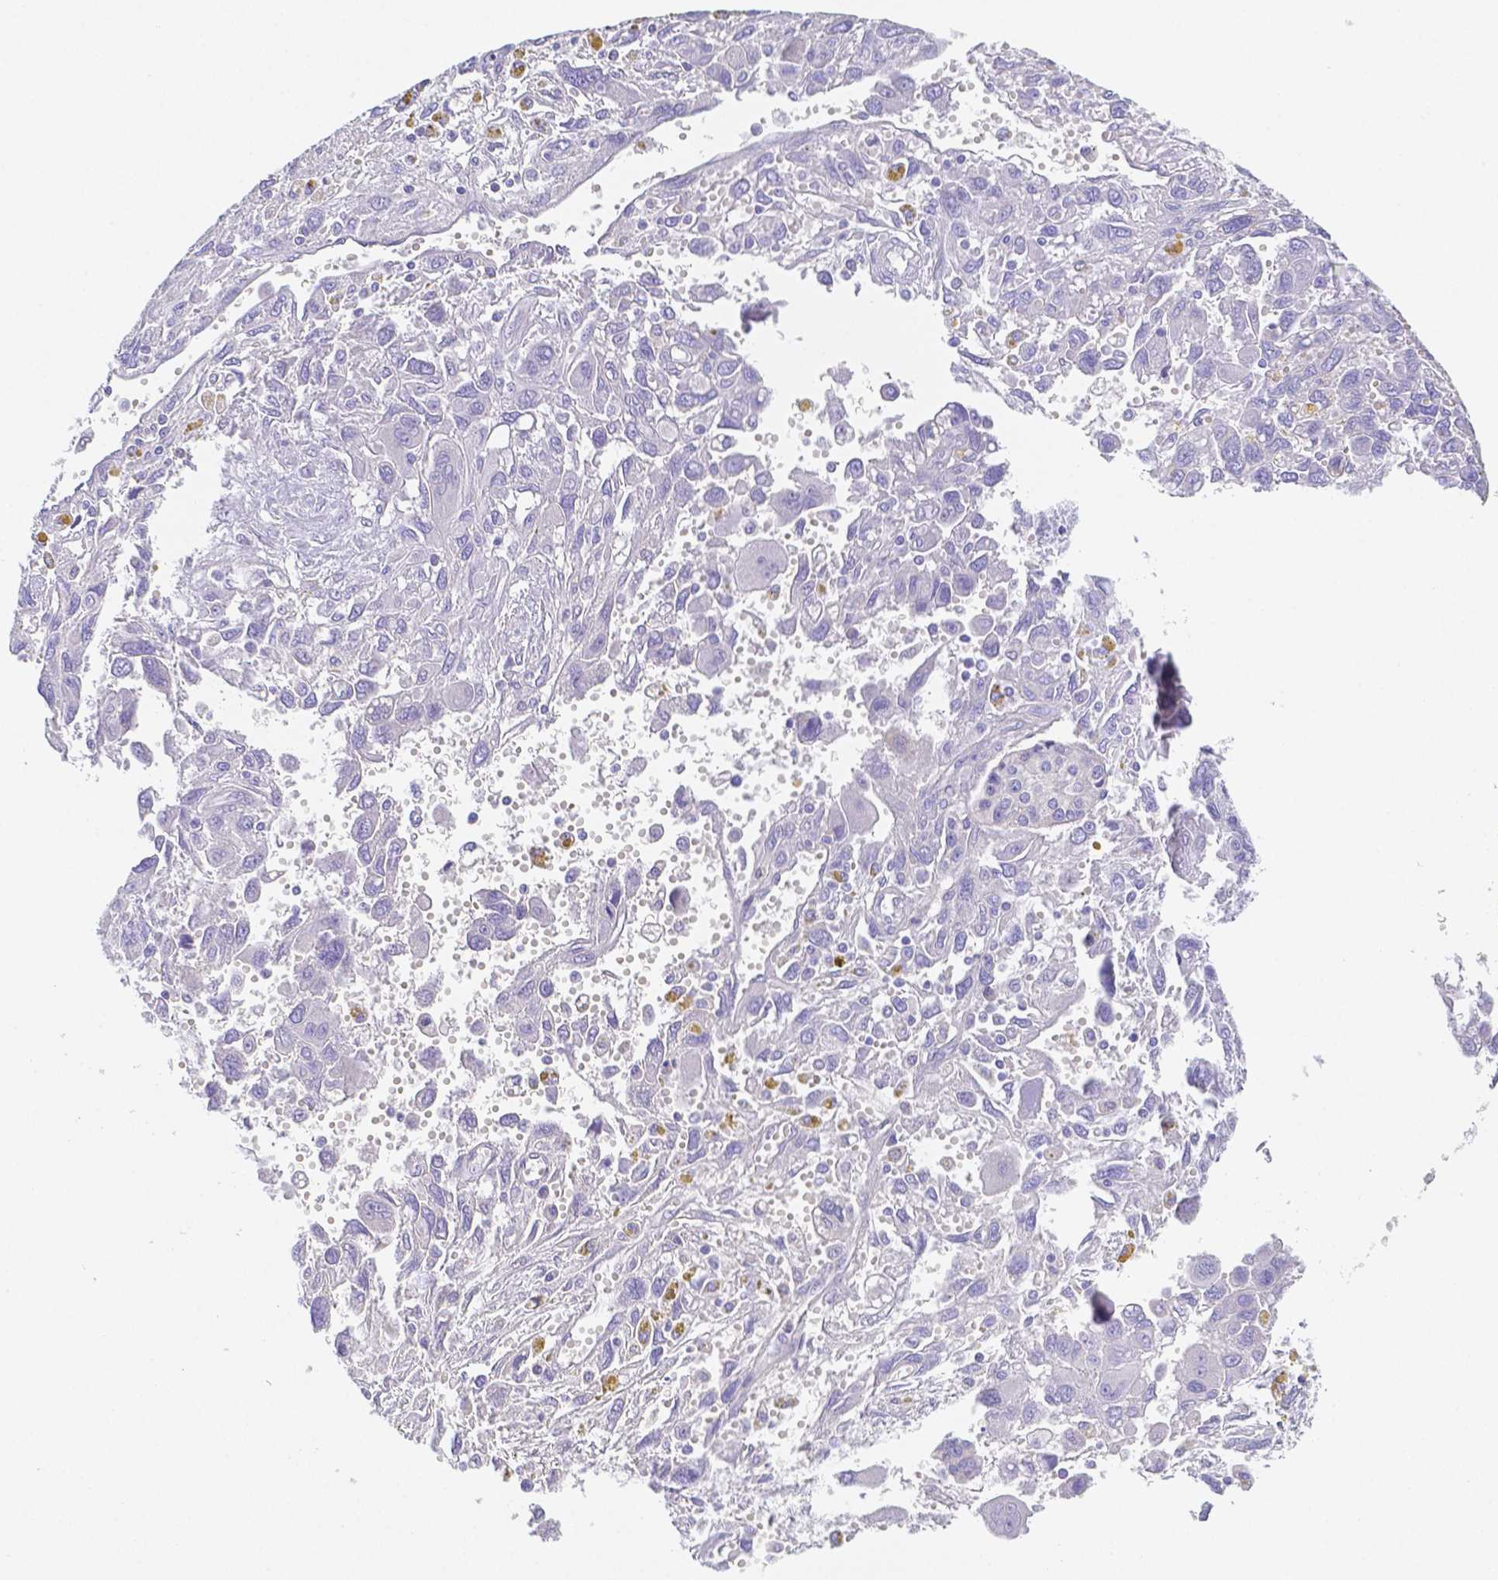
{"staining": {"intensity": "negative", "quantity": "none", "location": "none"}, "tissue": "pancreatic cancer", "cell_type": "Tumor cells", "image_type": "cancer", "snomed": [{"axis": "morphology", "description": "Adenocarcinoma, NOS"}, {"axis": "topography", "description": "Pancreas"}], "caption": "Pancreatic cancer (adenocarcinoma) was stained to show a protein in brown. There is no significant staining in tumor cells.", "gene": "ZG16B", "patient": {"sex": "female", "age": 47}}